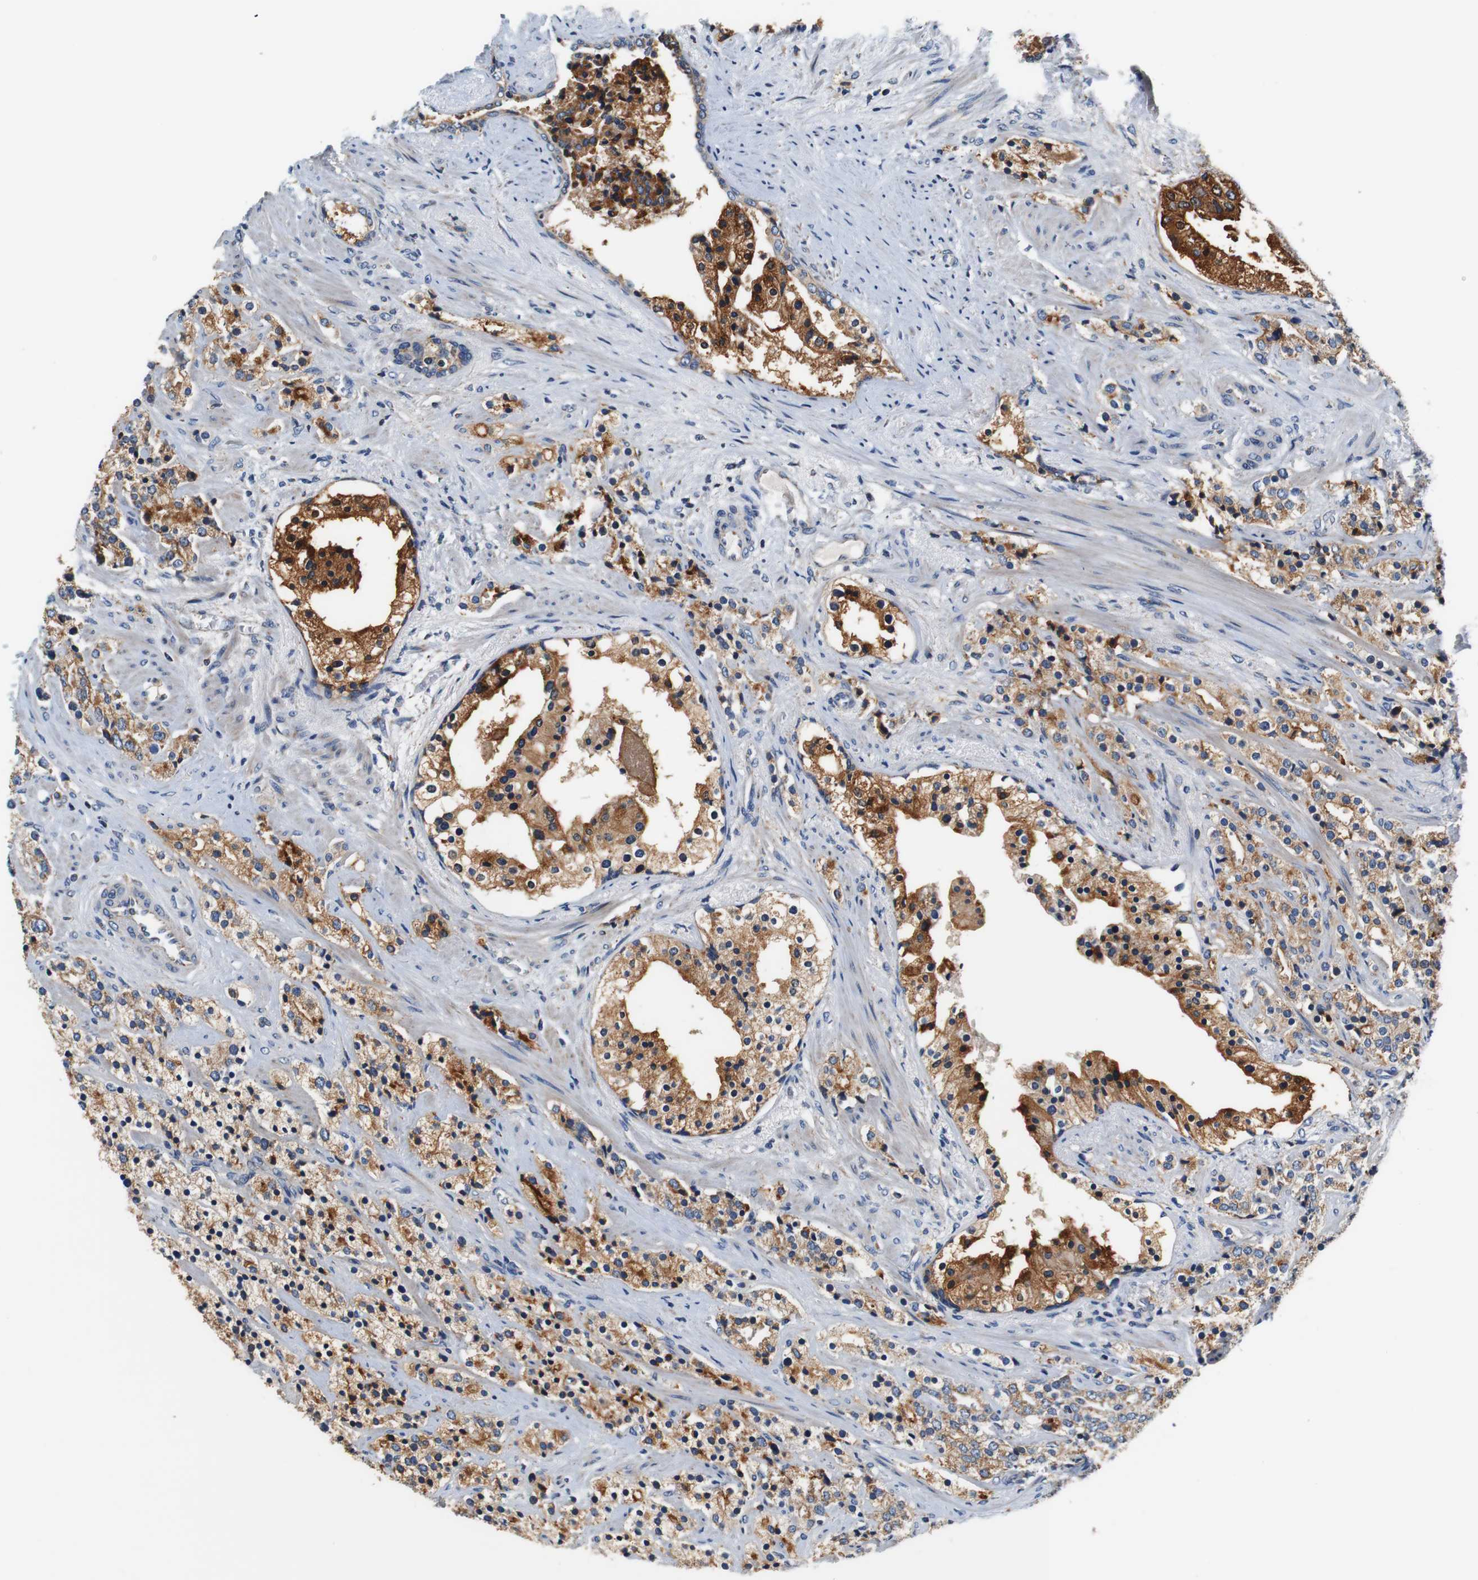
{"staining": {"intensity": "moderate", "quantity": ">75%", "location": "cytoplasmic/membranous"}, "tissue": "prostate cancer", "cell_type": "Tumor cells", "image_type": "cancer", "snomed": [{"axis": "morphology", "description": "Adenocarcinoma, High grade"}, {"axis": "topography", "description": "Prostate"}], "caption": "High-power microscopy captured an immunohistochemistry image of prostate cancer (high-grade adenocarcinoma), revealing moderate cytoplasmic/membranous positivity in approximately >75% of tumor cells.", "gene": "LRP4", "patient": {"sex": "male", "age": 71}}